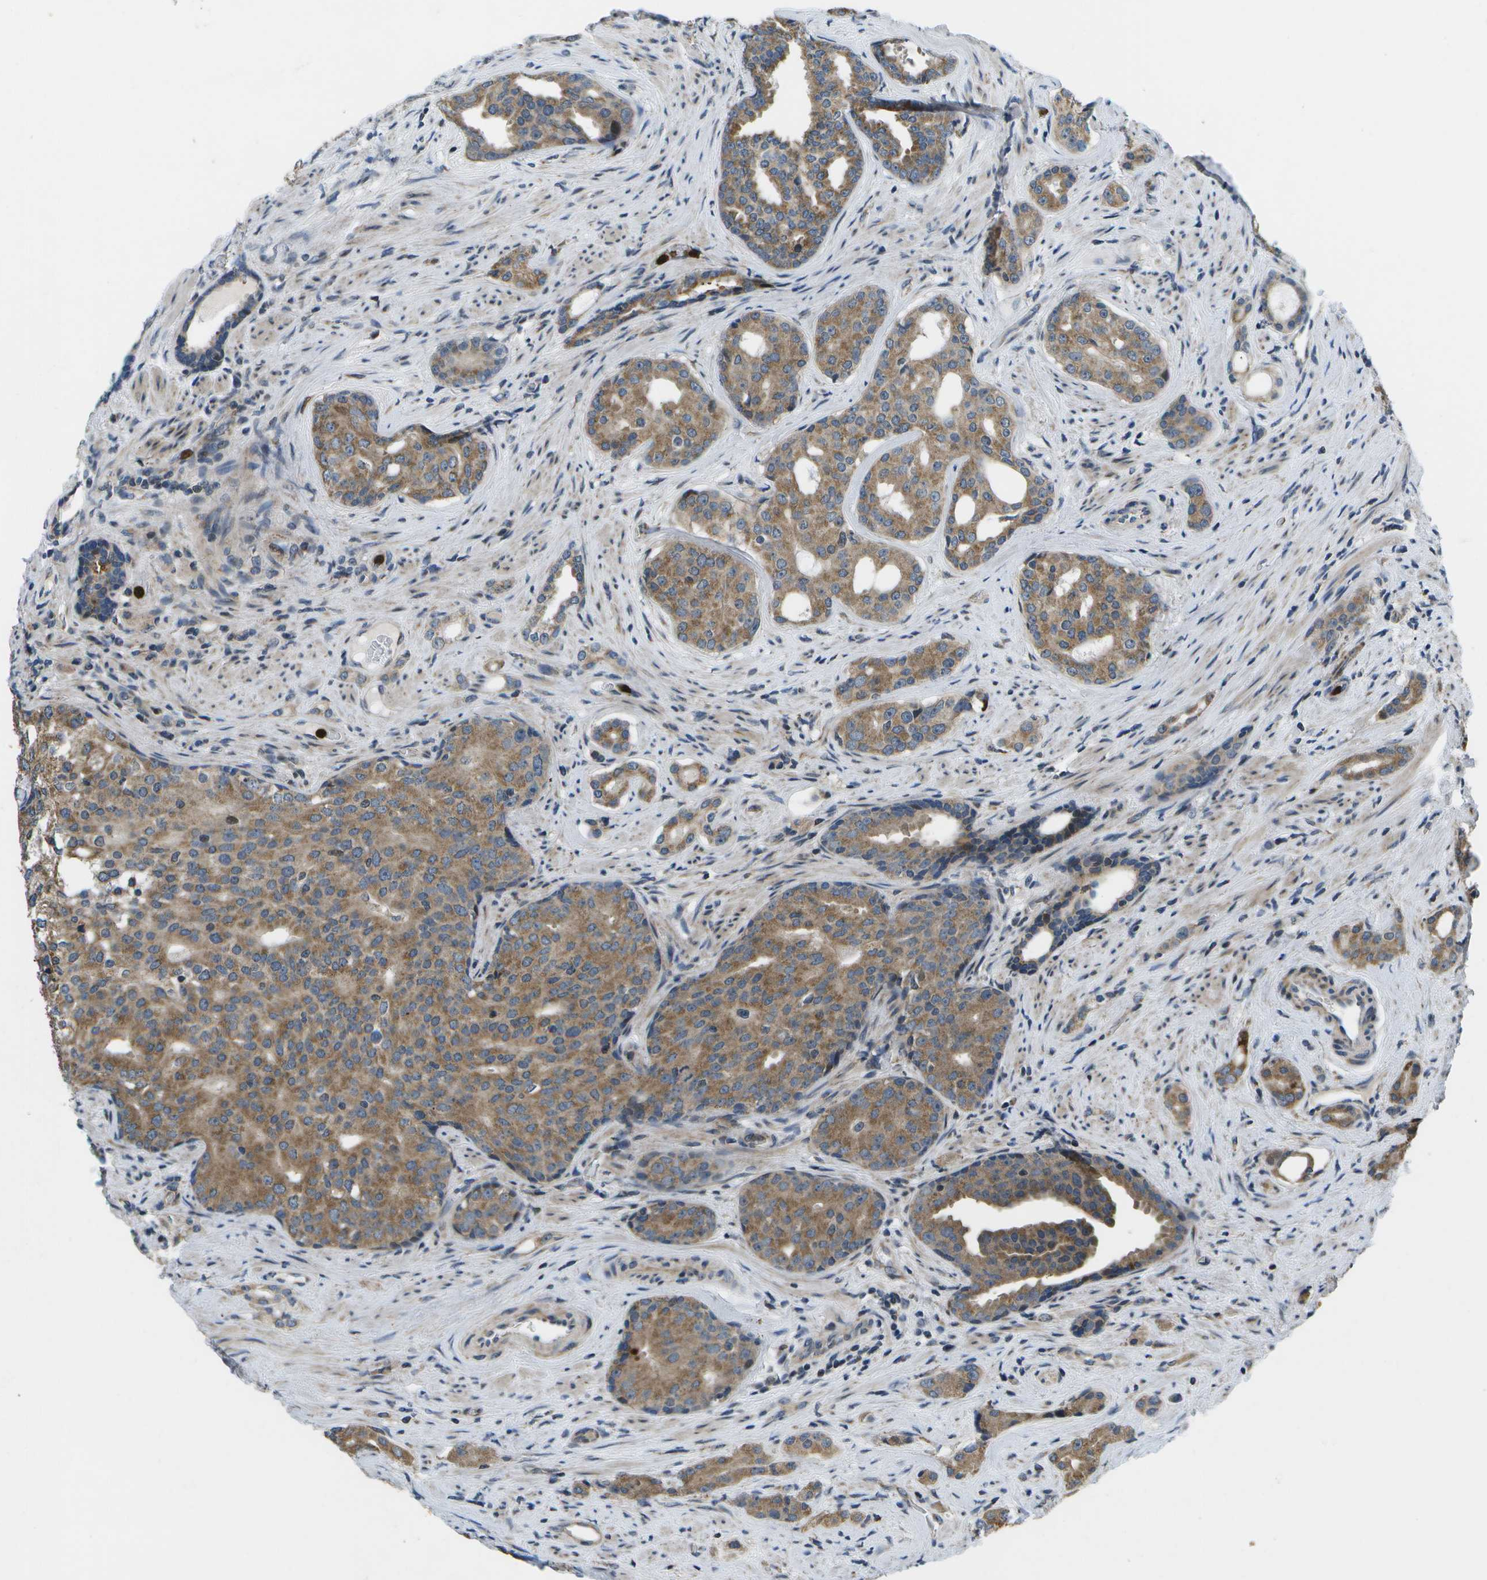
{"staining": {"intensity": "moderate", "quantity": ">75%", "location": "cytoplasmic/membranous"}, "tissue": "prostate cancer", "cell_type": "Tumor cells", "image_type": "cancer", "snomed": [{"axis": "morphology", "description": "Adenocarcinoma, High grade"}, {"axis": "topography", "description": "Prostate"}], "caption": "Tumor cells display moderate cytoplasmic/membranous expression in approximately >75% of cells in prostate cancer.", "gene": "GALNT15", "patient": {"sex": "male", "age": 71}}